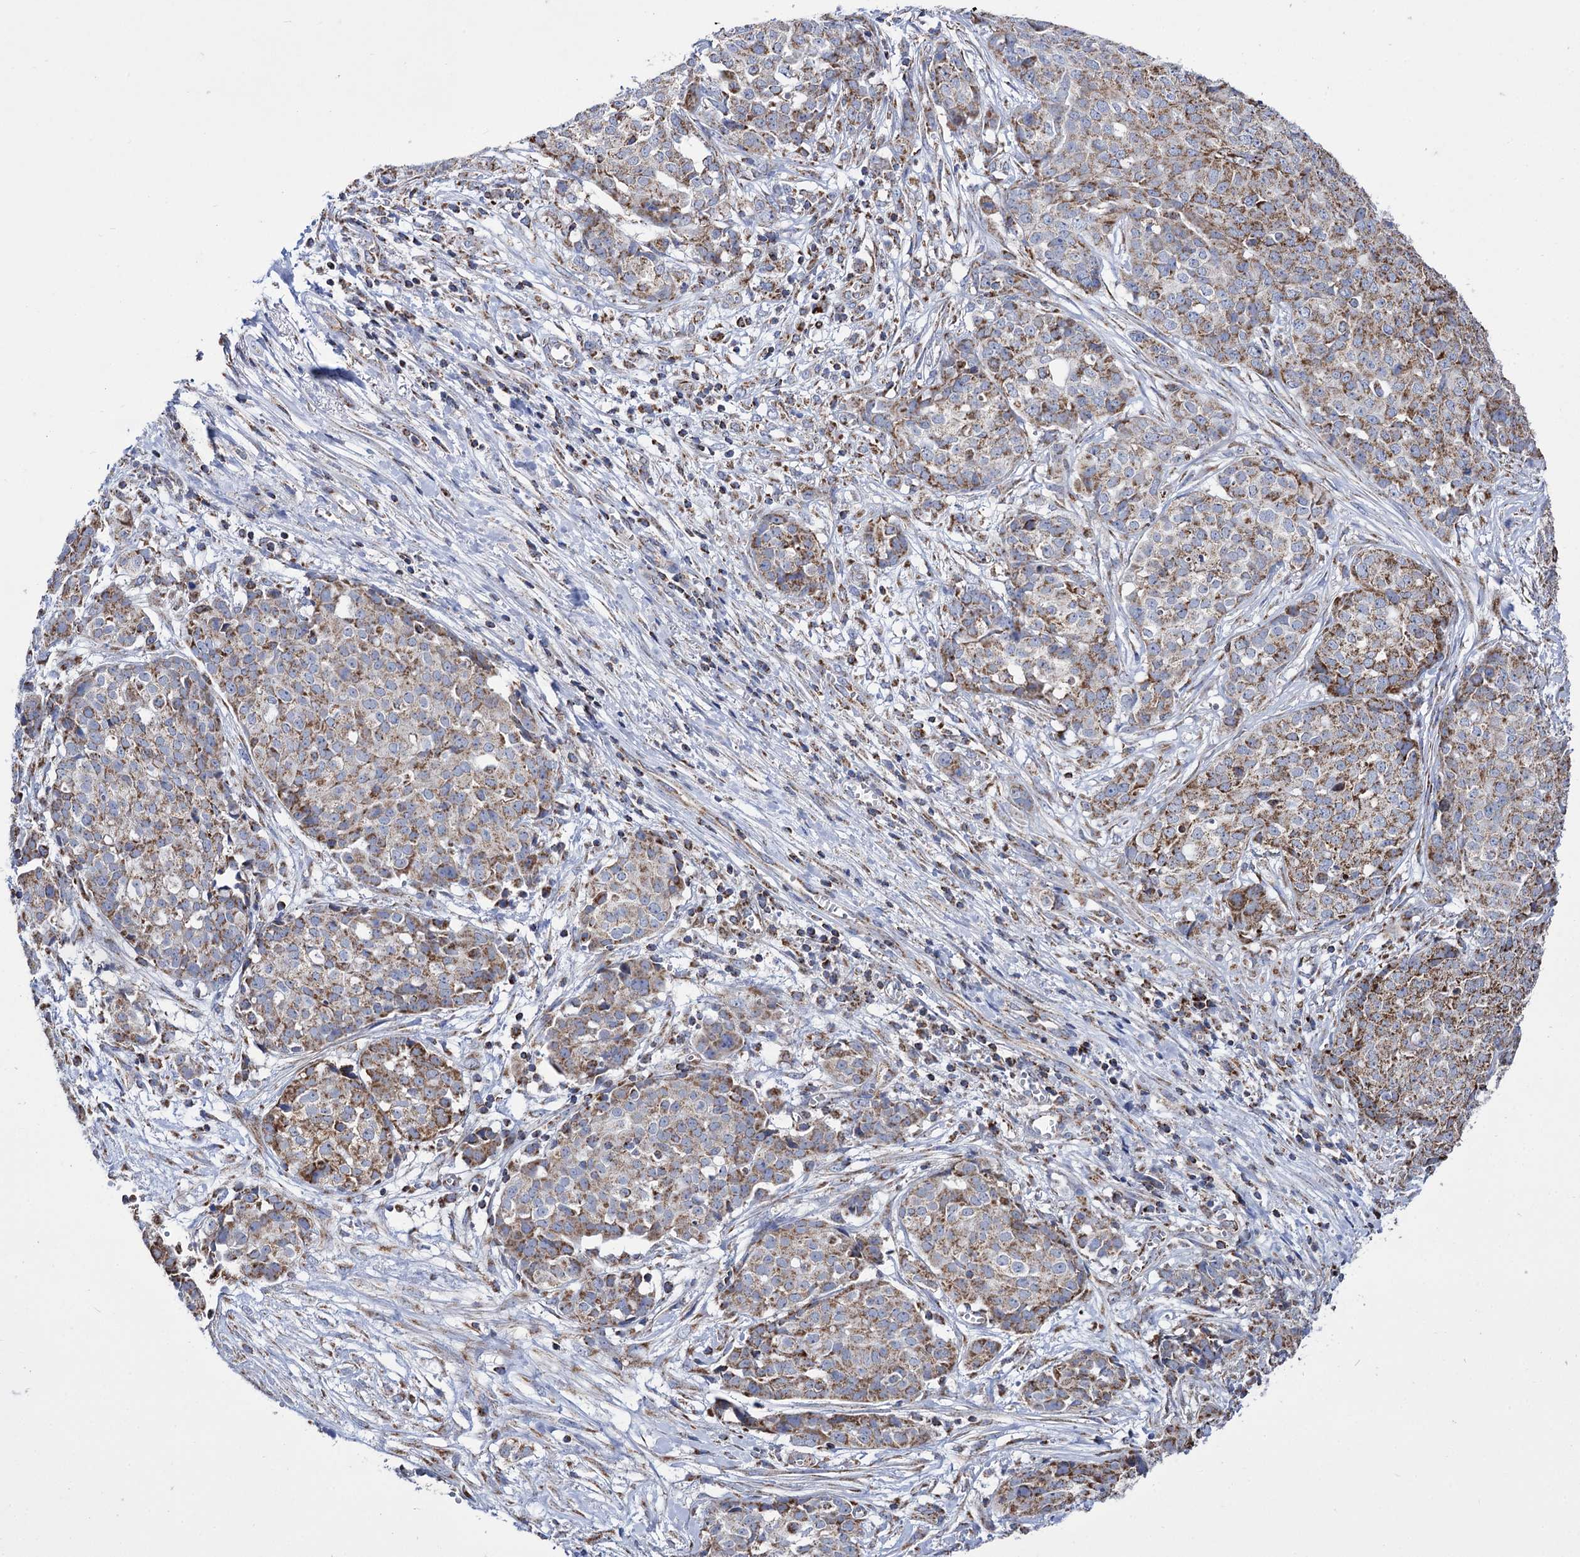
{"staining": {"intensity": "moderate", "quantity": ">75%", "location": "cytoplasmic/membranous"}, "tissue": "ovarian cancer", "cell_type": "Tumor cells", "image_type": "cancer", "snomed": [{"axis": "morphology", "description": "Cystadenocarcinoma, serous, NOS"}, {"axis": "topography", "description": "Soft tissue"}, {"axis": "topography", "description": "Ovary"}], "caption": "Moderate cytoplasmic/membranous protein staining is seen in about >75% of tumor cells in ovarian cancer (serous cystadenocarcinoma).", "gene": "ABHD10", "patient": {"sex": "female", "age": 57}}